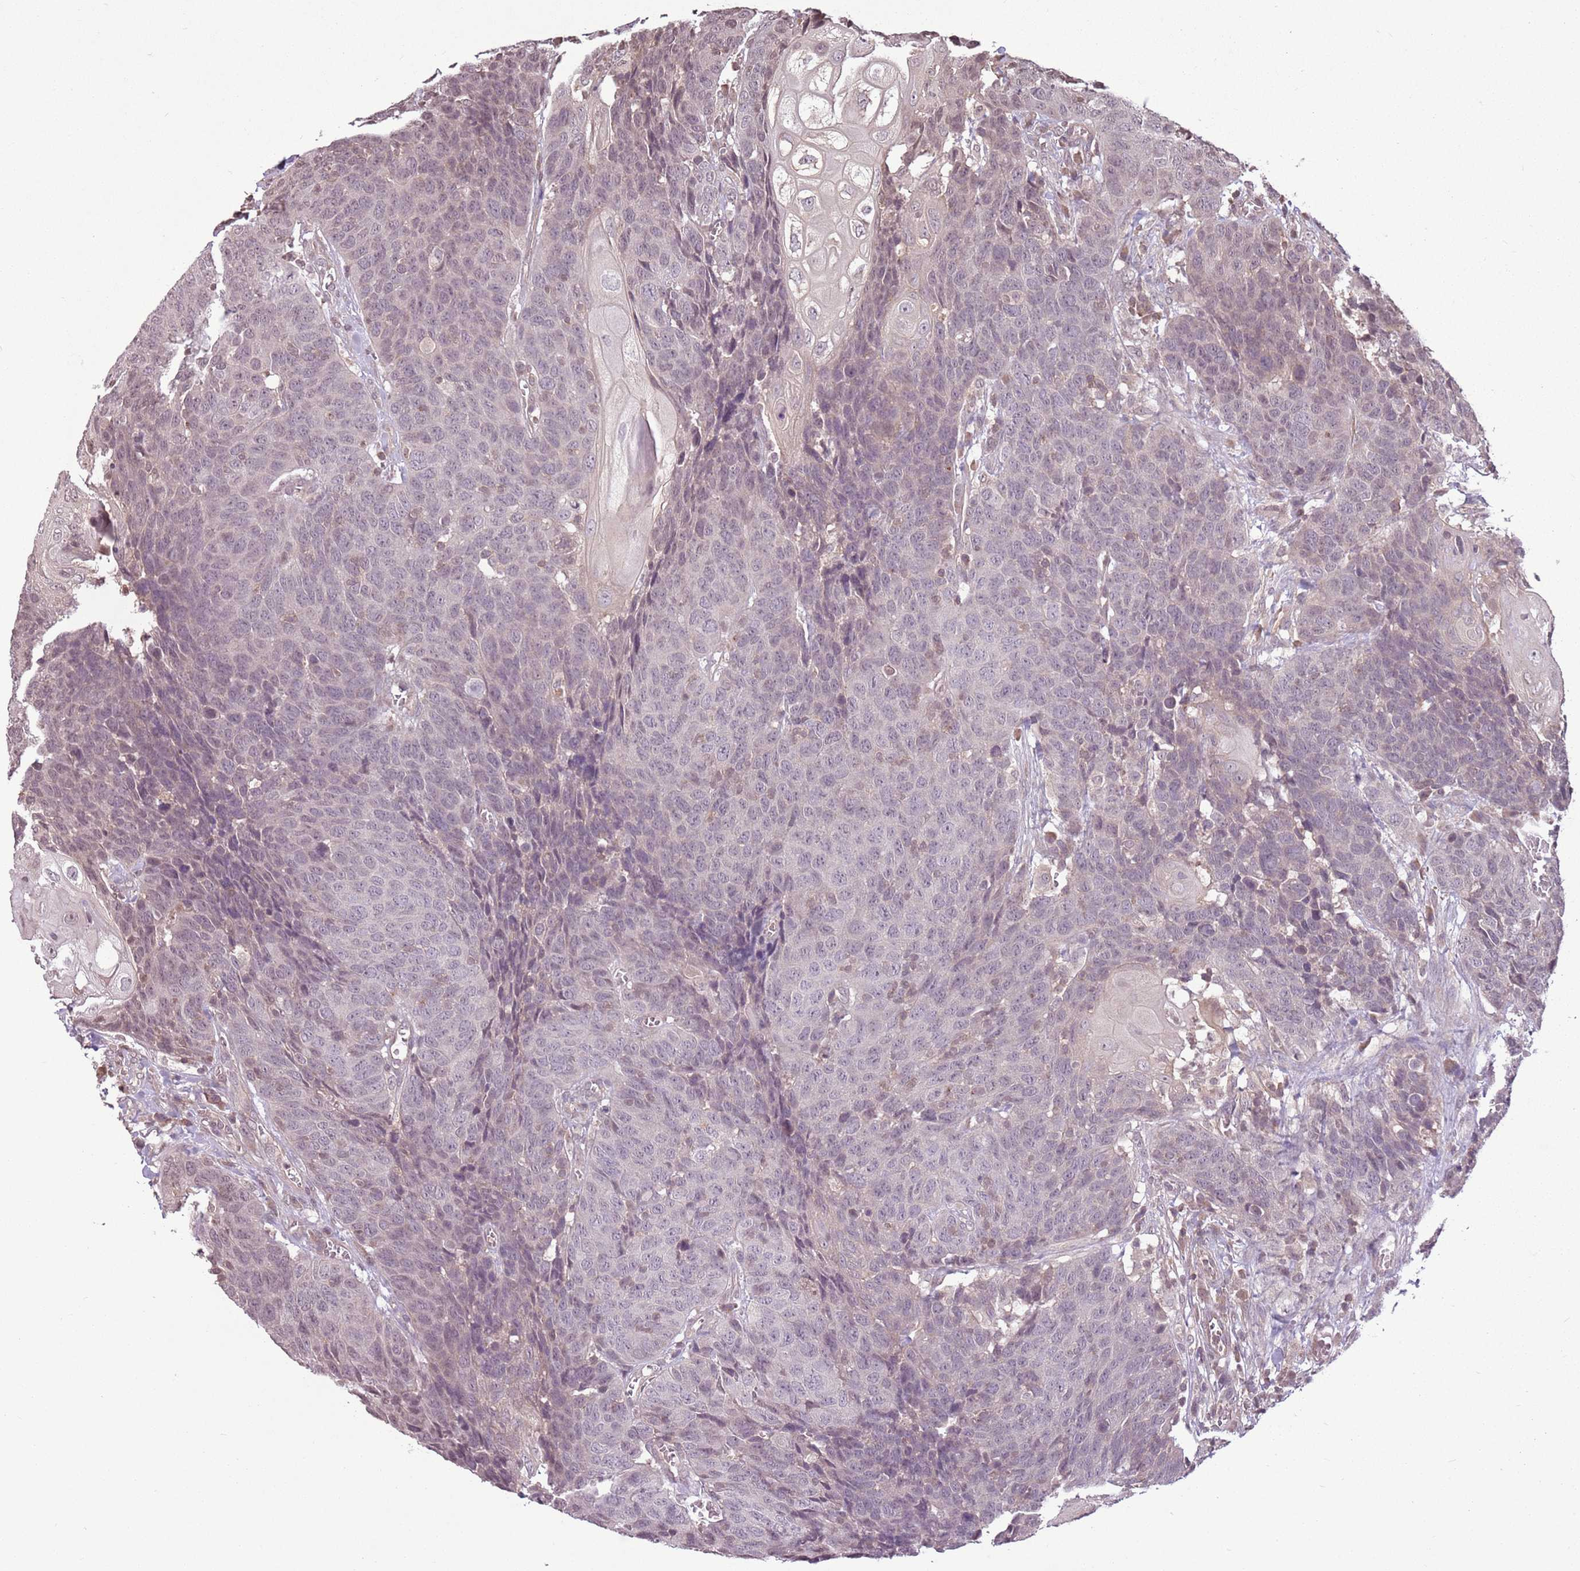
{"staining": {"intensity": "negative", "quantity": "none", "location": "none"}, "tissue": "head and neck cancer", "cell_type": "Tumor cells", "image_type": "cancer", "snomed": [{"axis": "morphology", "description": "Squamous cell carcinoma, NOS"}, {"axis": "topography", "description": "Head-Neck"}], "caption": "This is a image of immunohistochemistry staining of squamous cell carcinoma (head and neck), which shows no positivity in tumor cells.", "gene": "CAPN9", "patient": {"sex": "male", "age": 66}}